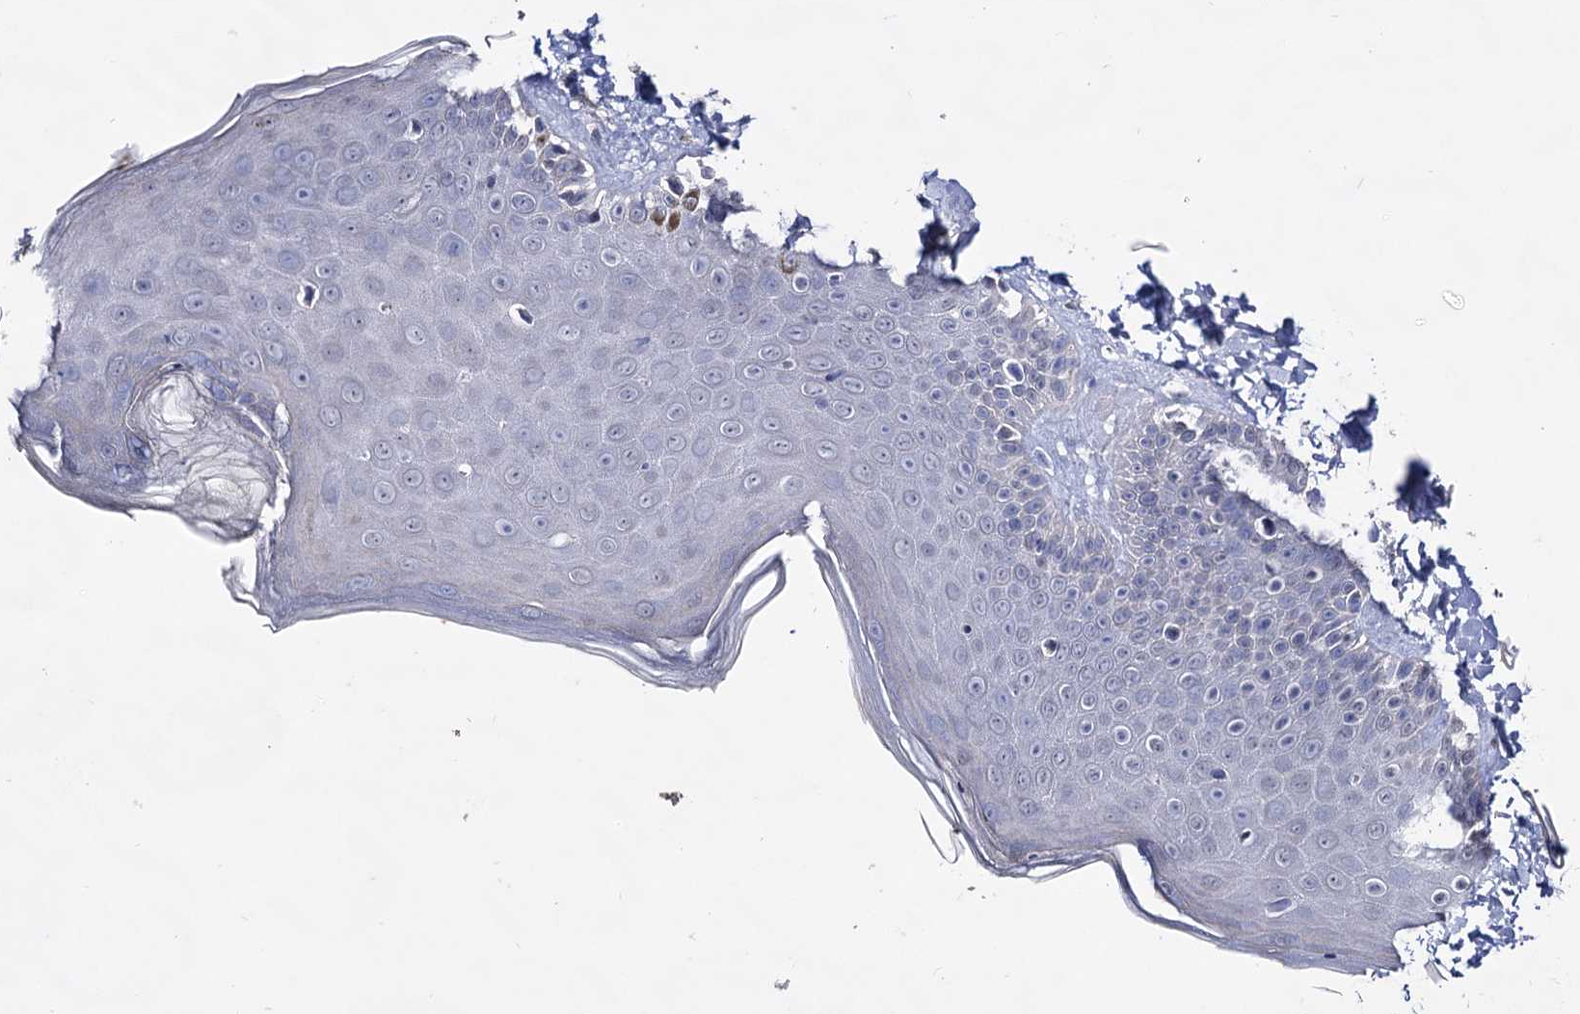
{"staining": {"intensity": "negative", "quantity": "none", "location": "none"}, "tissue": "skin", "cell_type": "Fibroblasts", "image_type": "normal", "snomed": [{"axis": "morphology", "description": "Normal tissue, NOS"}, {"axis": "topography", "description": "Skin"}], "caption": "Immunohistochemistry (IHC) micrograph of unremarkable skin stained for a protein (brown), which shows no expression in fibroblasts.", "gene": "PLIN1", "patient": {"sex": "male", "age": 52}}